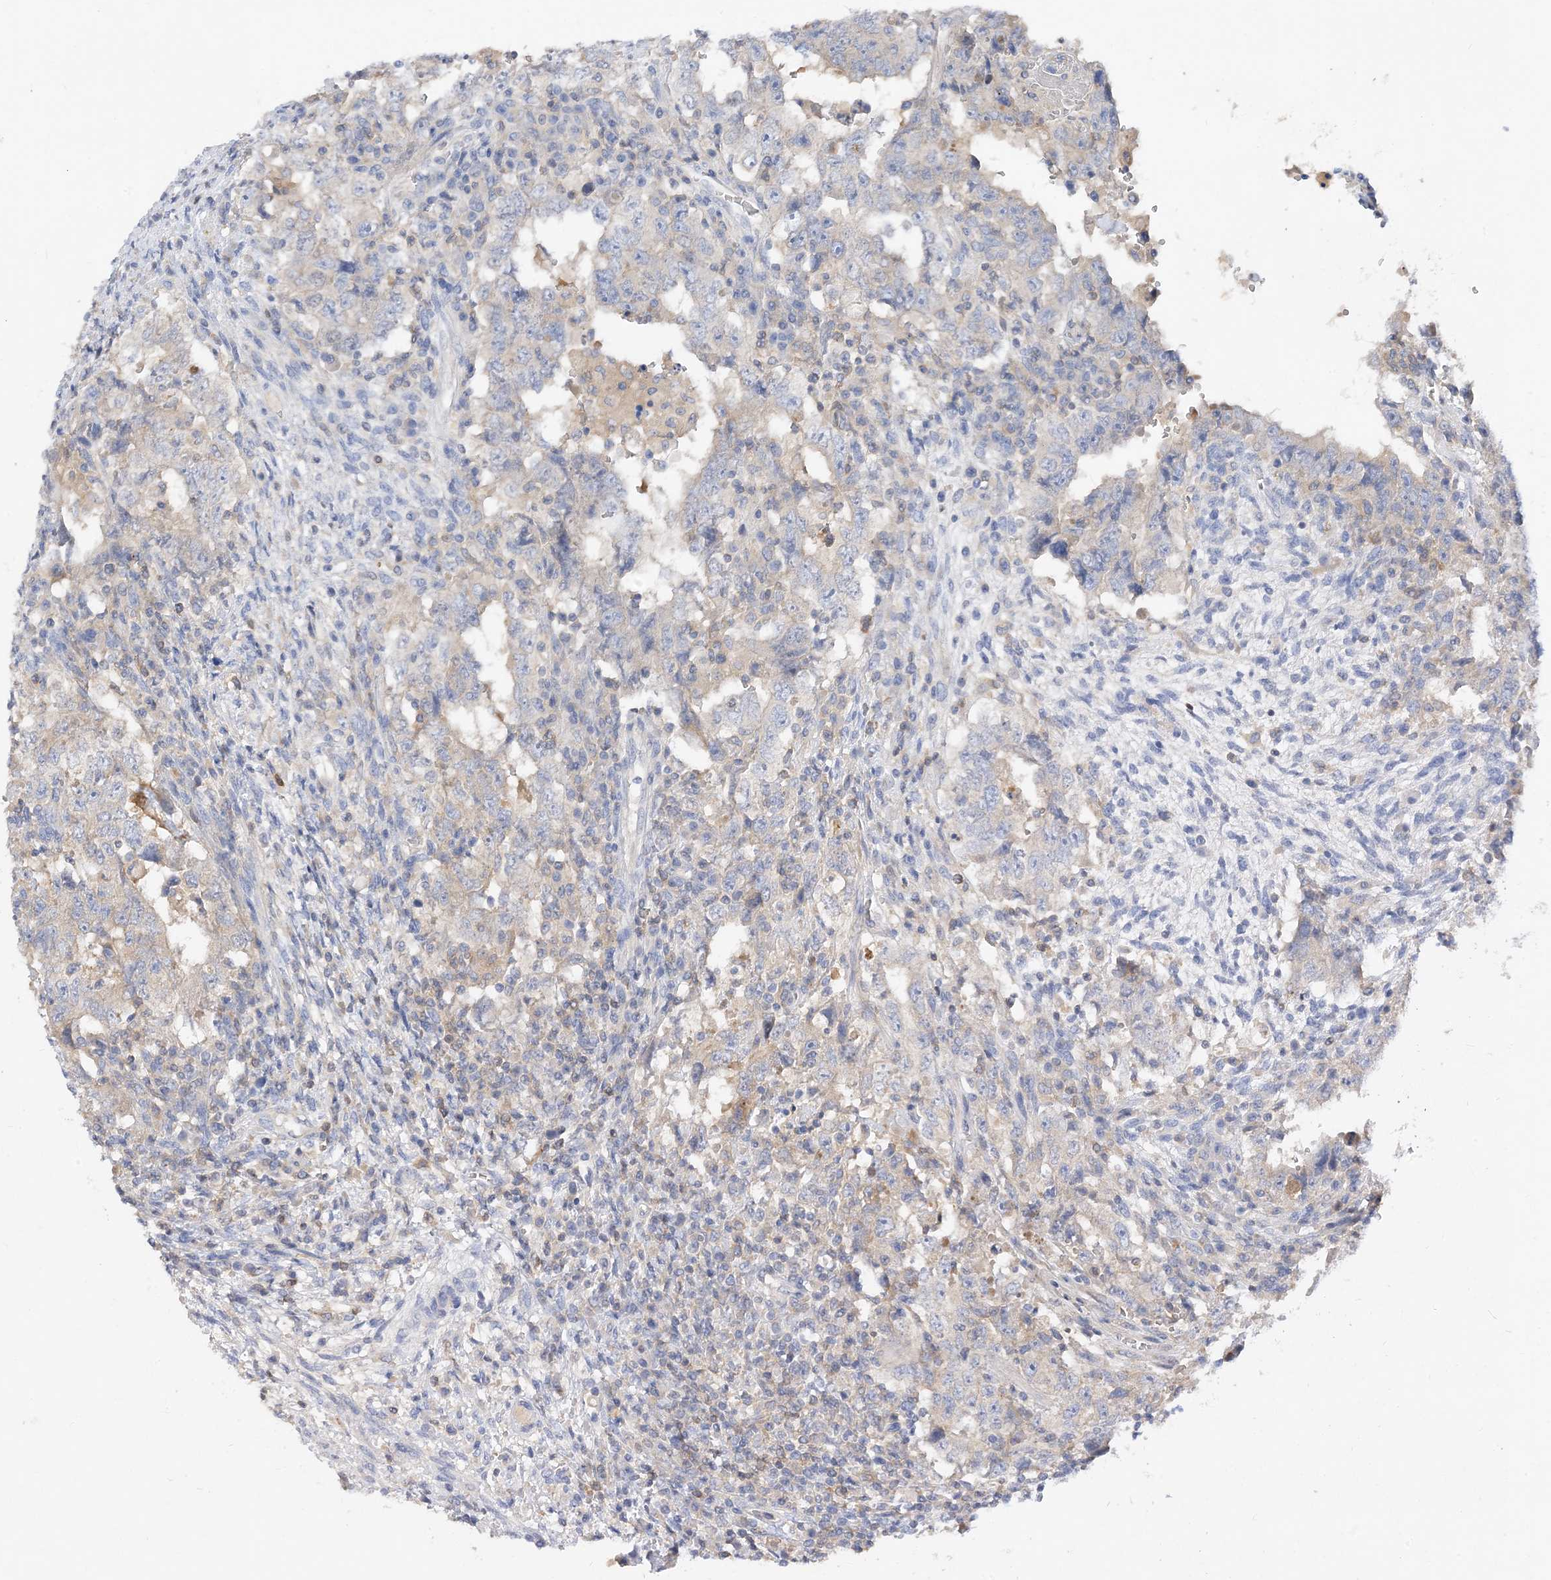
{"staining": {"intensity": "weak", "quantity": "25%-75%", "location": "cytoplasmic/membranous"}, "tissue": "testis cancer", "cell_type": "Tumor cells", "image_type": "cancer", "snomed": [{"axis": "morphology", "description": "Carcinoma, Embryonal, NOS"}, {"axis": "topography", "description": "Testis"}], "caption": "Human testis cancer stained for a protein (brown) reveals weak cytoplasmic/membranous positive staining in approximately 25%-75% of tumor cells.", "gene": "ARV1", "patient": {"sex": "male", "age": 26}}